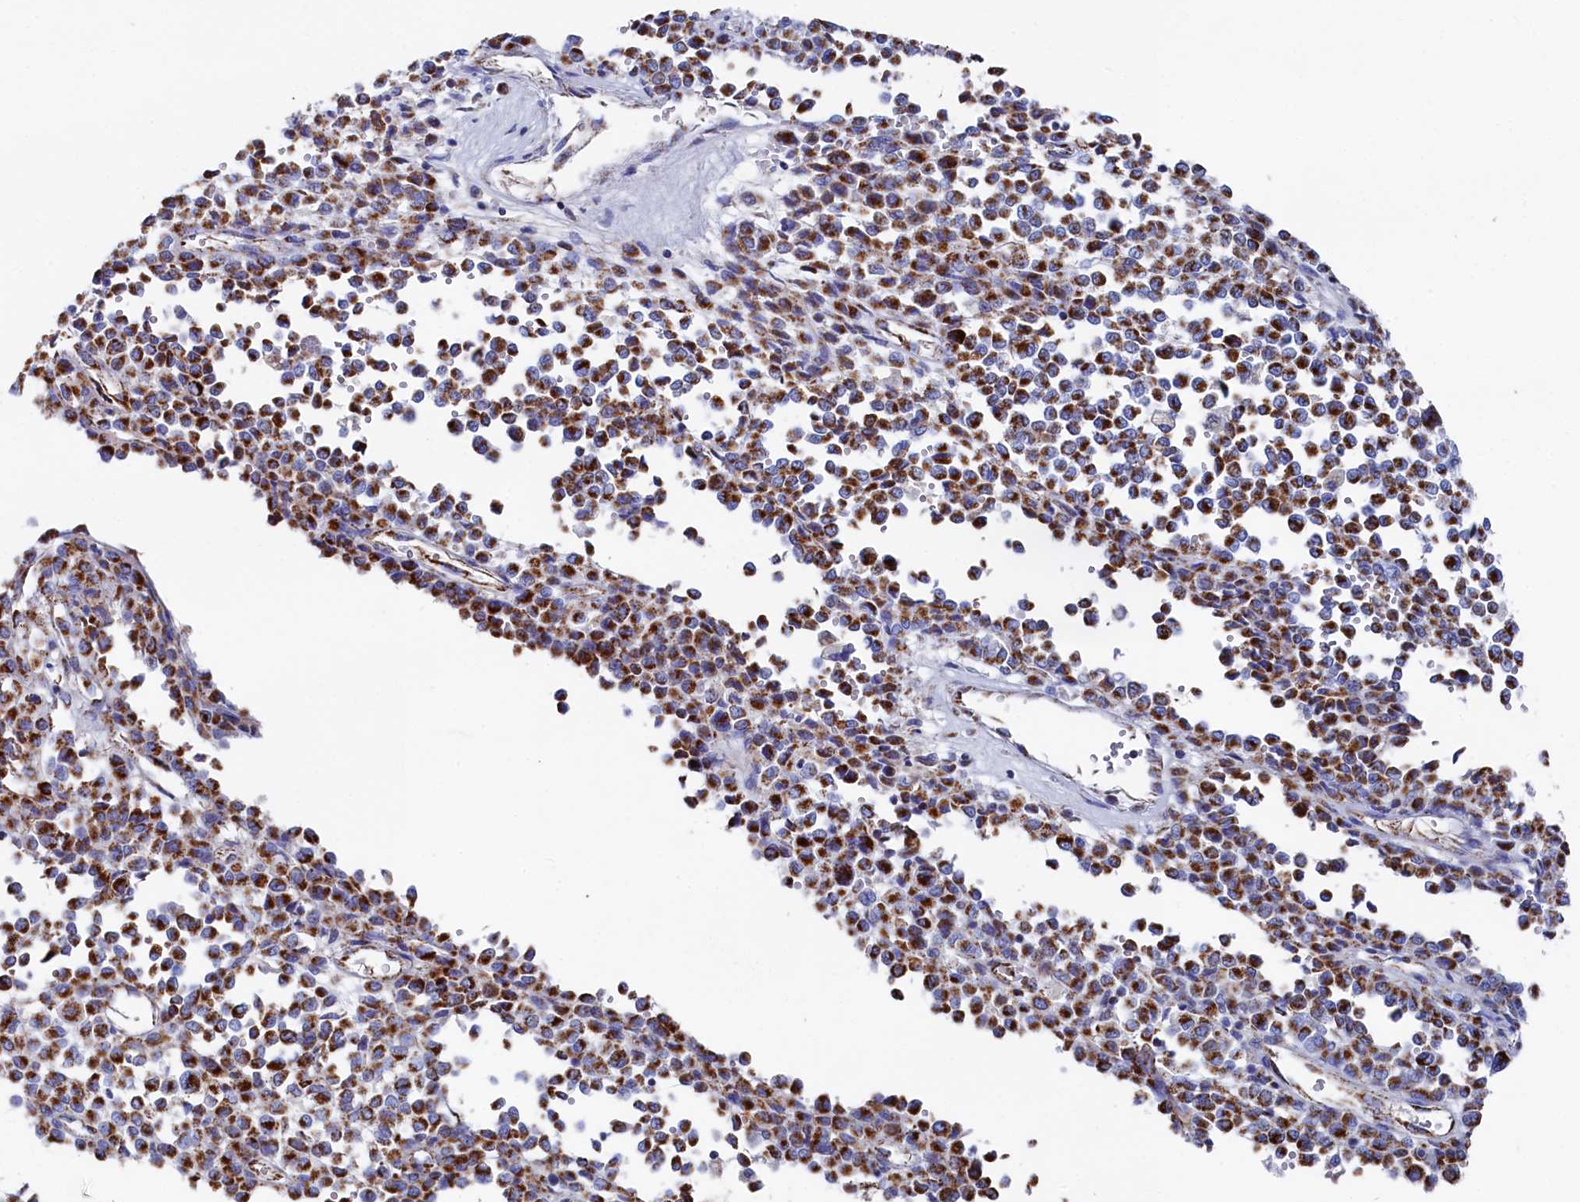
{"staining": {"intensity": "strong", "quantity": ">75%", "location": "cytoplasmic/membranous"}, "tissue": "melanoma", "cell_type": "Tumor cells", "image_type": "cancer", "snomed": [{"axis": "morphology", "description": "Malignant melanoma, Metastatic site"}, {"axis": "topography", "description": "Pancreas"}], "caption": "Malignant melanoma (metastatic site) was stained to show a protein in brown. There is high levels of strong cytoplasmic/membranous positivity in about >75% of tumor cells.", "gene": "MMAB", "patient": {"sex": "female", "age": 30}}